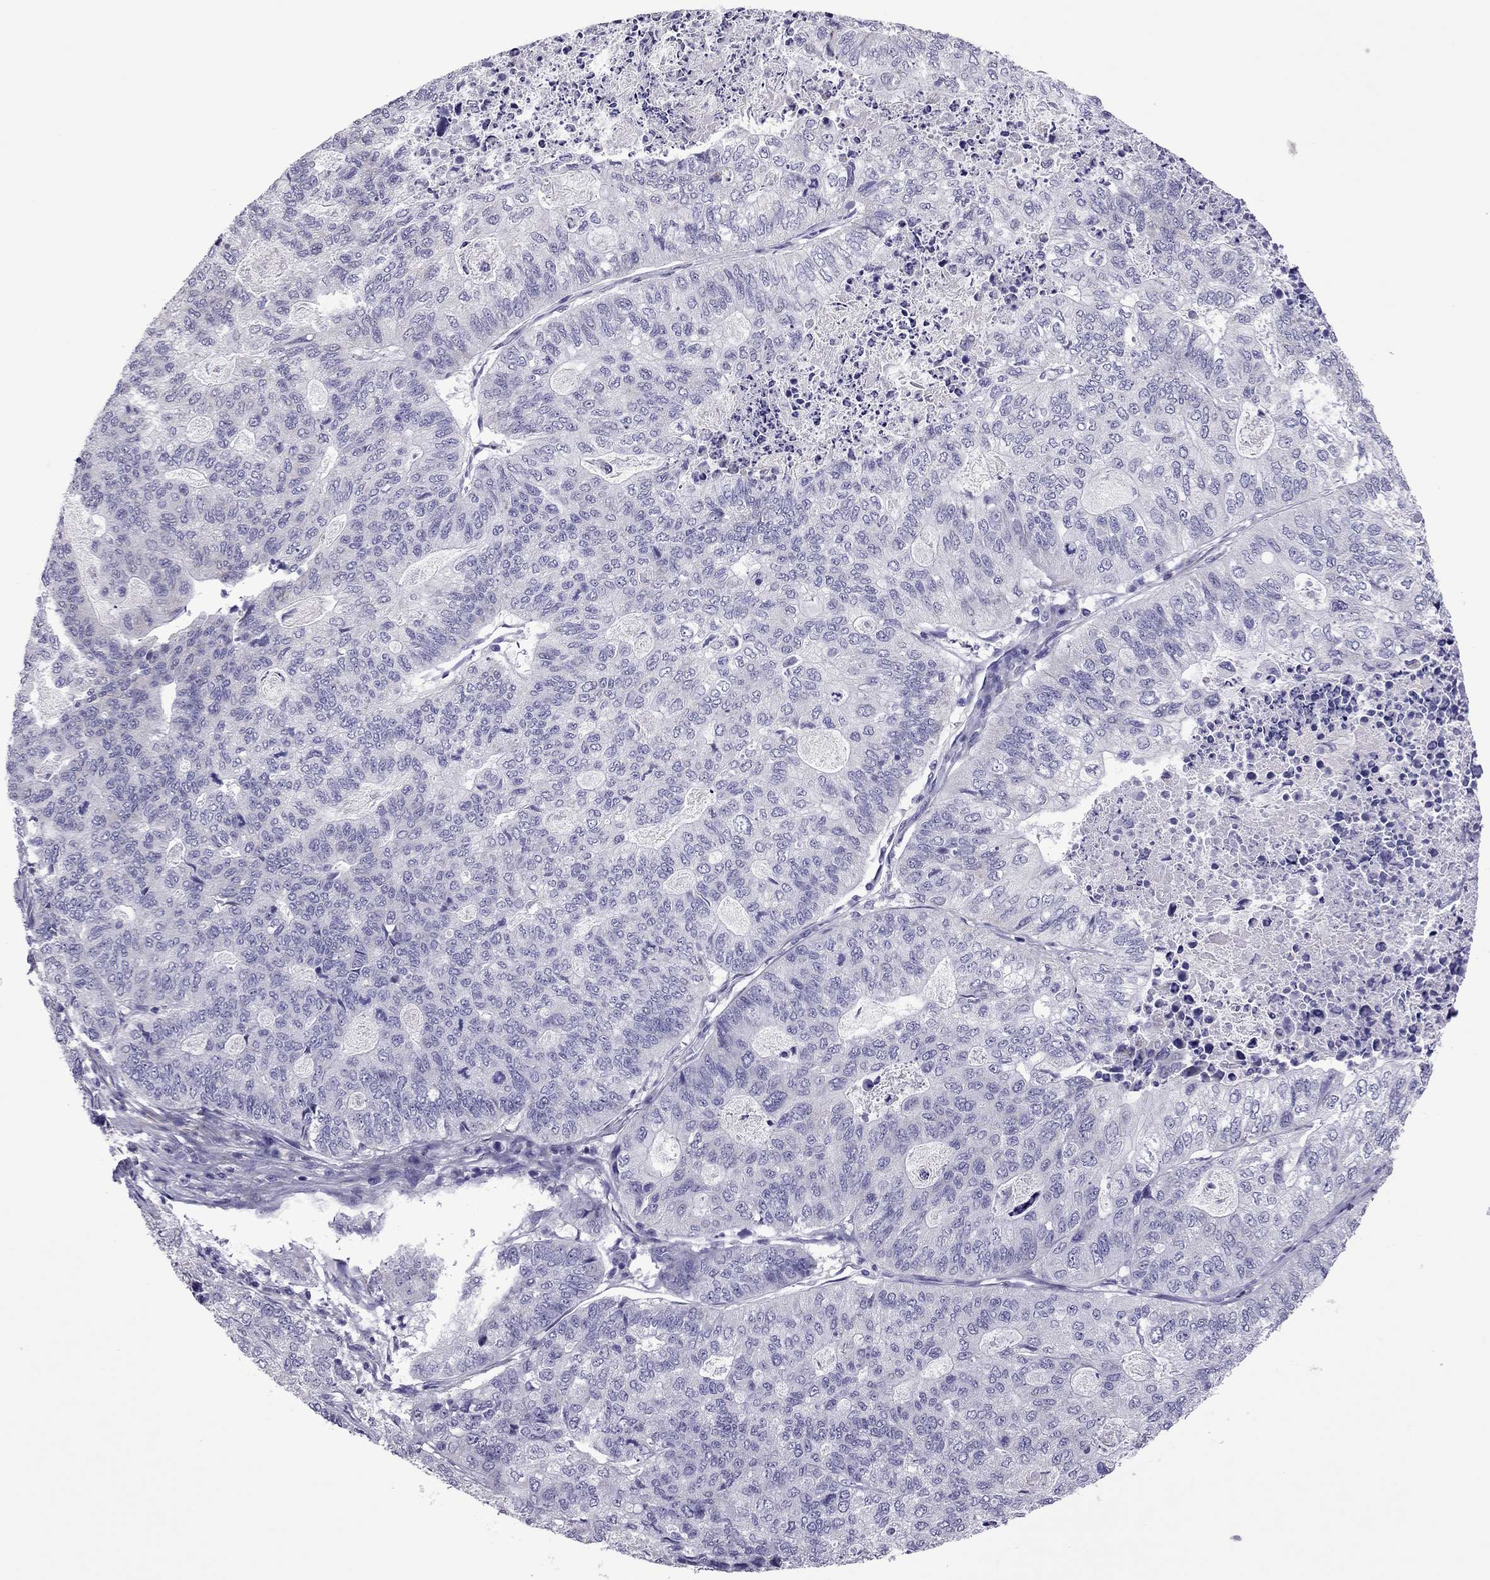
{"staining": {"intensity": "negative", "quantity": "none", "location": "none"}, "tissue": "stomach cancer", "cell_type": "Tumor cells", "image_type": "cancer", "snomed": [{"axis": "morphology", "description": "Adenocarcinoma, NOS"}, {"axis": "topography", "description": "Stomach, upper"}], "caption": "High power microscopy micrograph of an immunohistochemistry photomicrograph of stomach adenocarcinoma, revealing no significant staining in tumor cells. Nuclei are stained in blue.", "gene": "SLC16A8", "patient": {"sex": "female", "age": 67}}